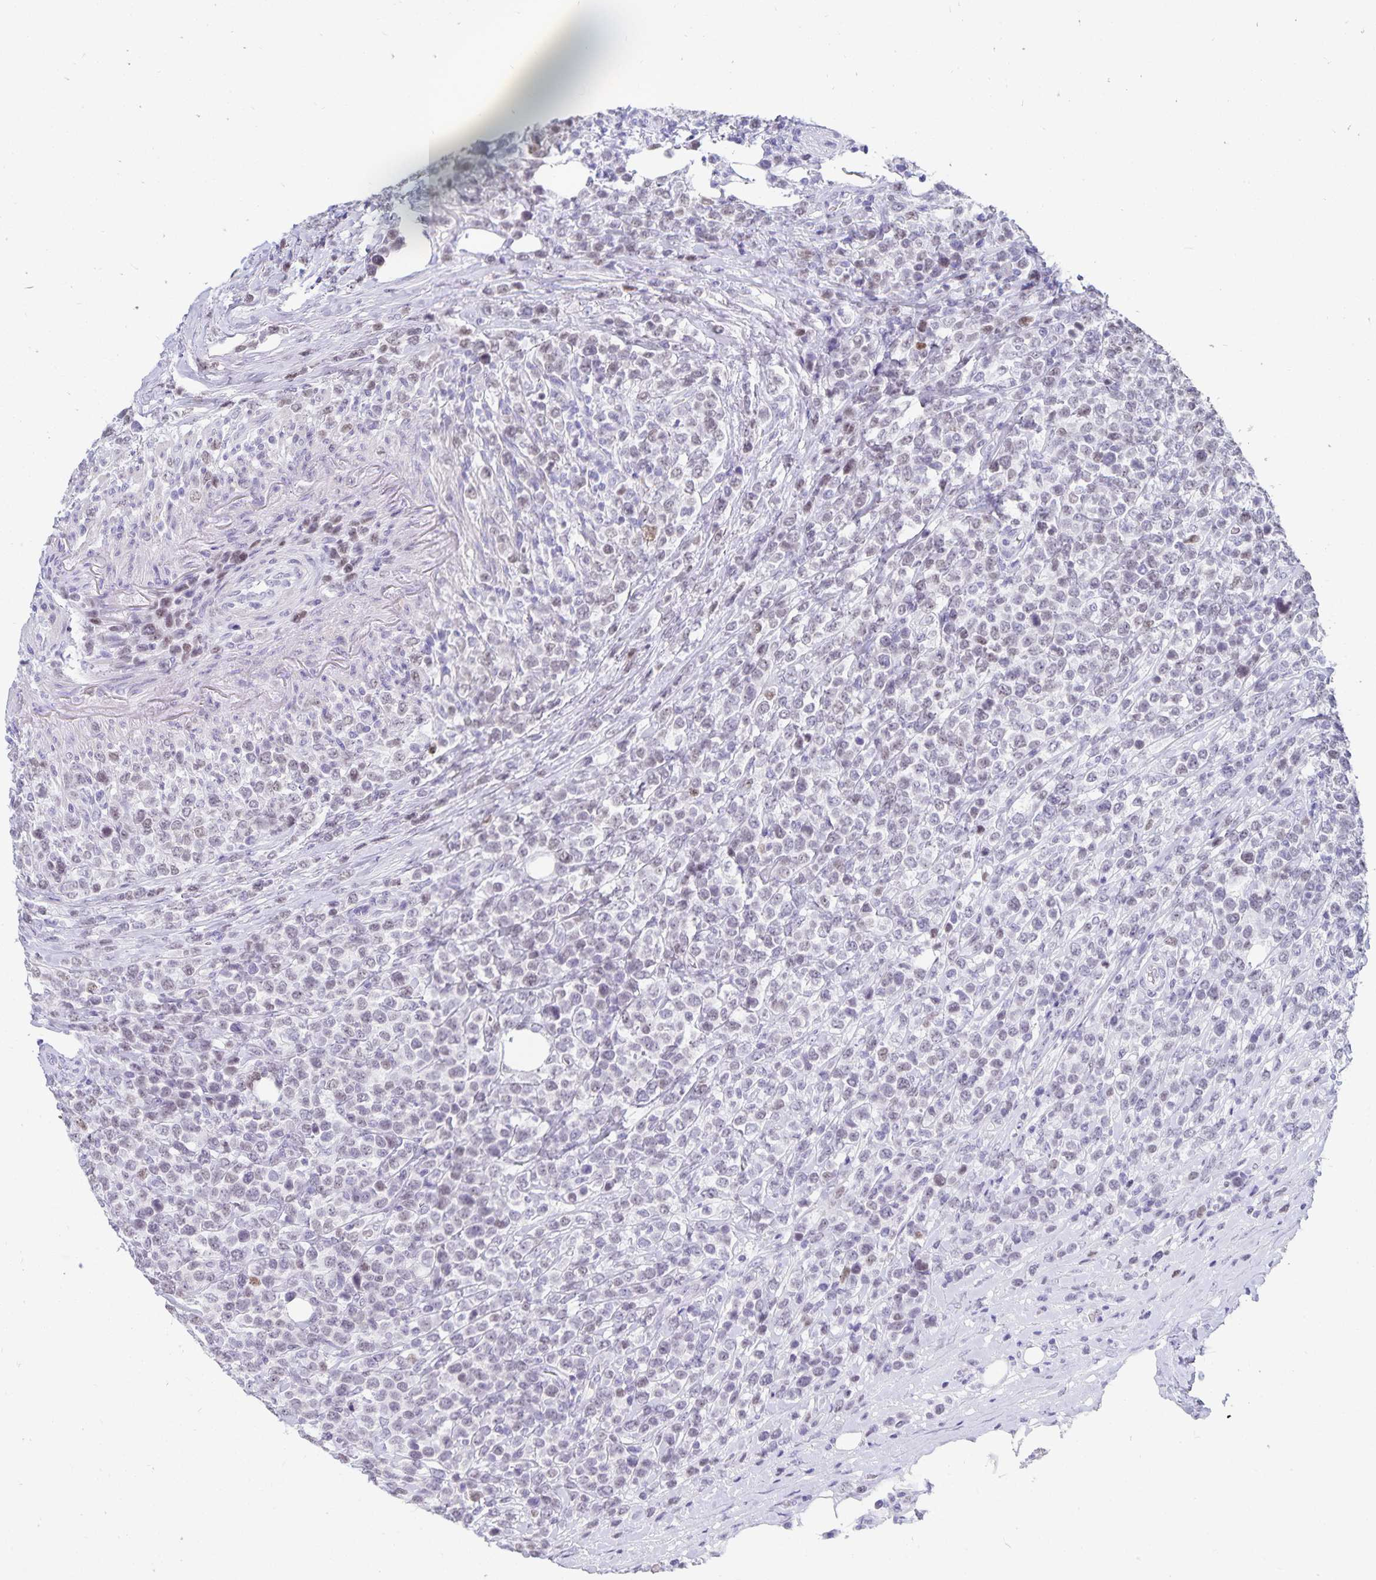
{"staining": {"intensity": "weak", "quantity": "<25%", "location": "nuclear"}, "tissue": "lymphoma", "cell_type": "Tumor cells", "image_type": "cancer", "snomed": [{"axis": "morphology", "description": "Malignant lymphoma, non-Hodgkin's type, High grade"}, {"axis": "topography", "description": "Soft tissue"}], "caption": "Tumor cells are negative for brown protein staining in high-grade malignant lymphoma, non-Hodgkin's type.", "gene": "HMGB3", "patient": {"sex": "female", "age": 56}}